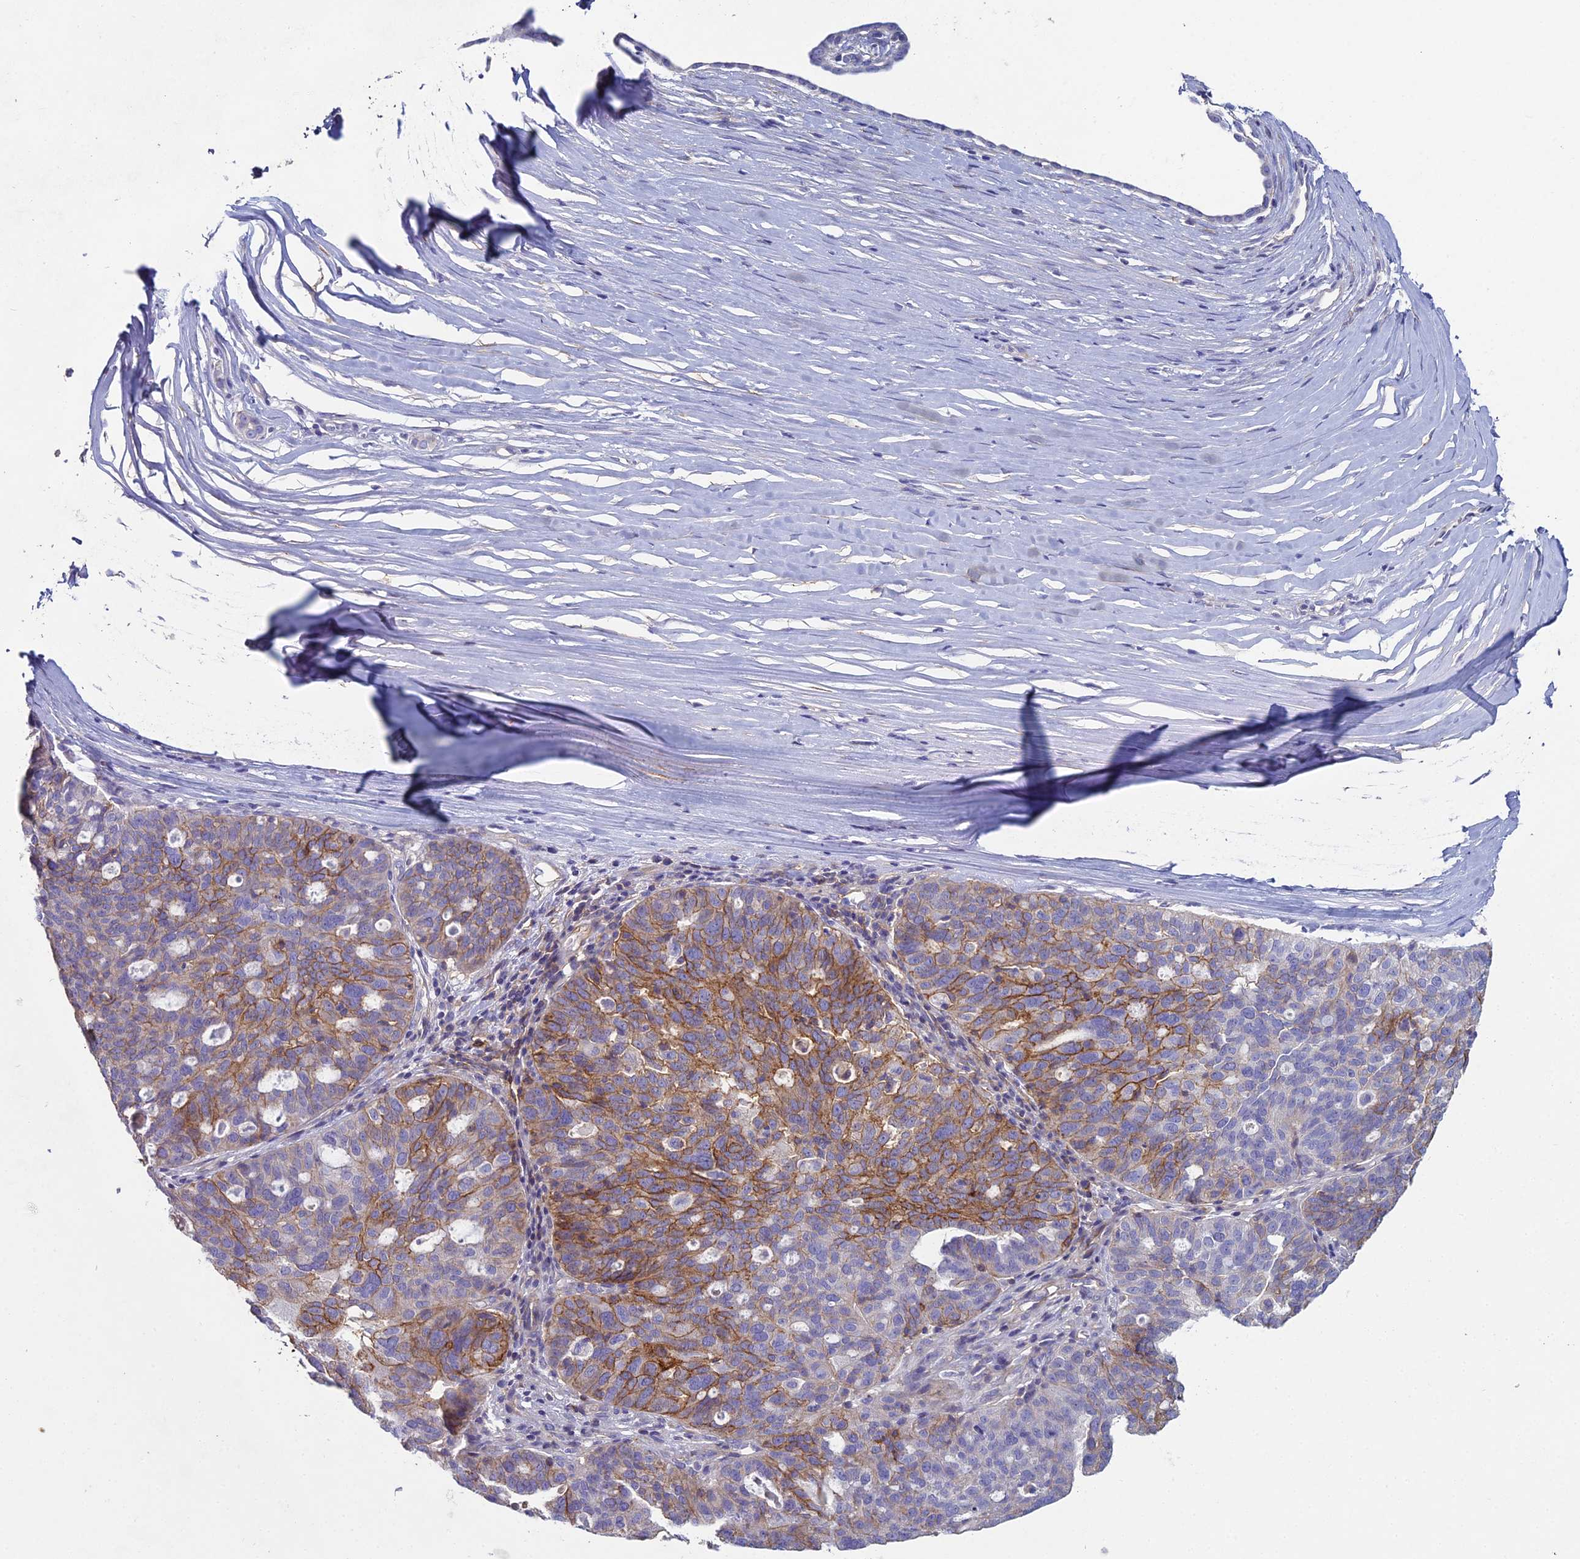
{"staining": {"intensity": "moderate", "quantity": "25%-75%", "location": "cytoplasmic/membranous"}, "tissue": "ovarian cancer", "cell_type": "Tumor cells", "image_type": "cancer", "snomed": [{"axis": "morphology", "description": "Cystadenocarcinoma, serous, NOS"}, {"axis": "topography", "description": "Ovary"}], "caption": "Human ovarian cancer stained for a protein (brown) reveals moderate cytoplasmic/membranous positive staining in about 25%-75% of tumor cells.", "gene": "NCAM1", "patient": {"sex": "female", "age": 59}}